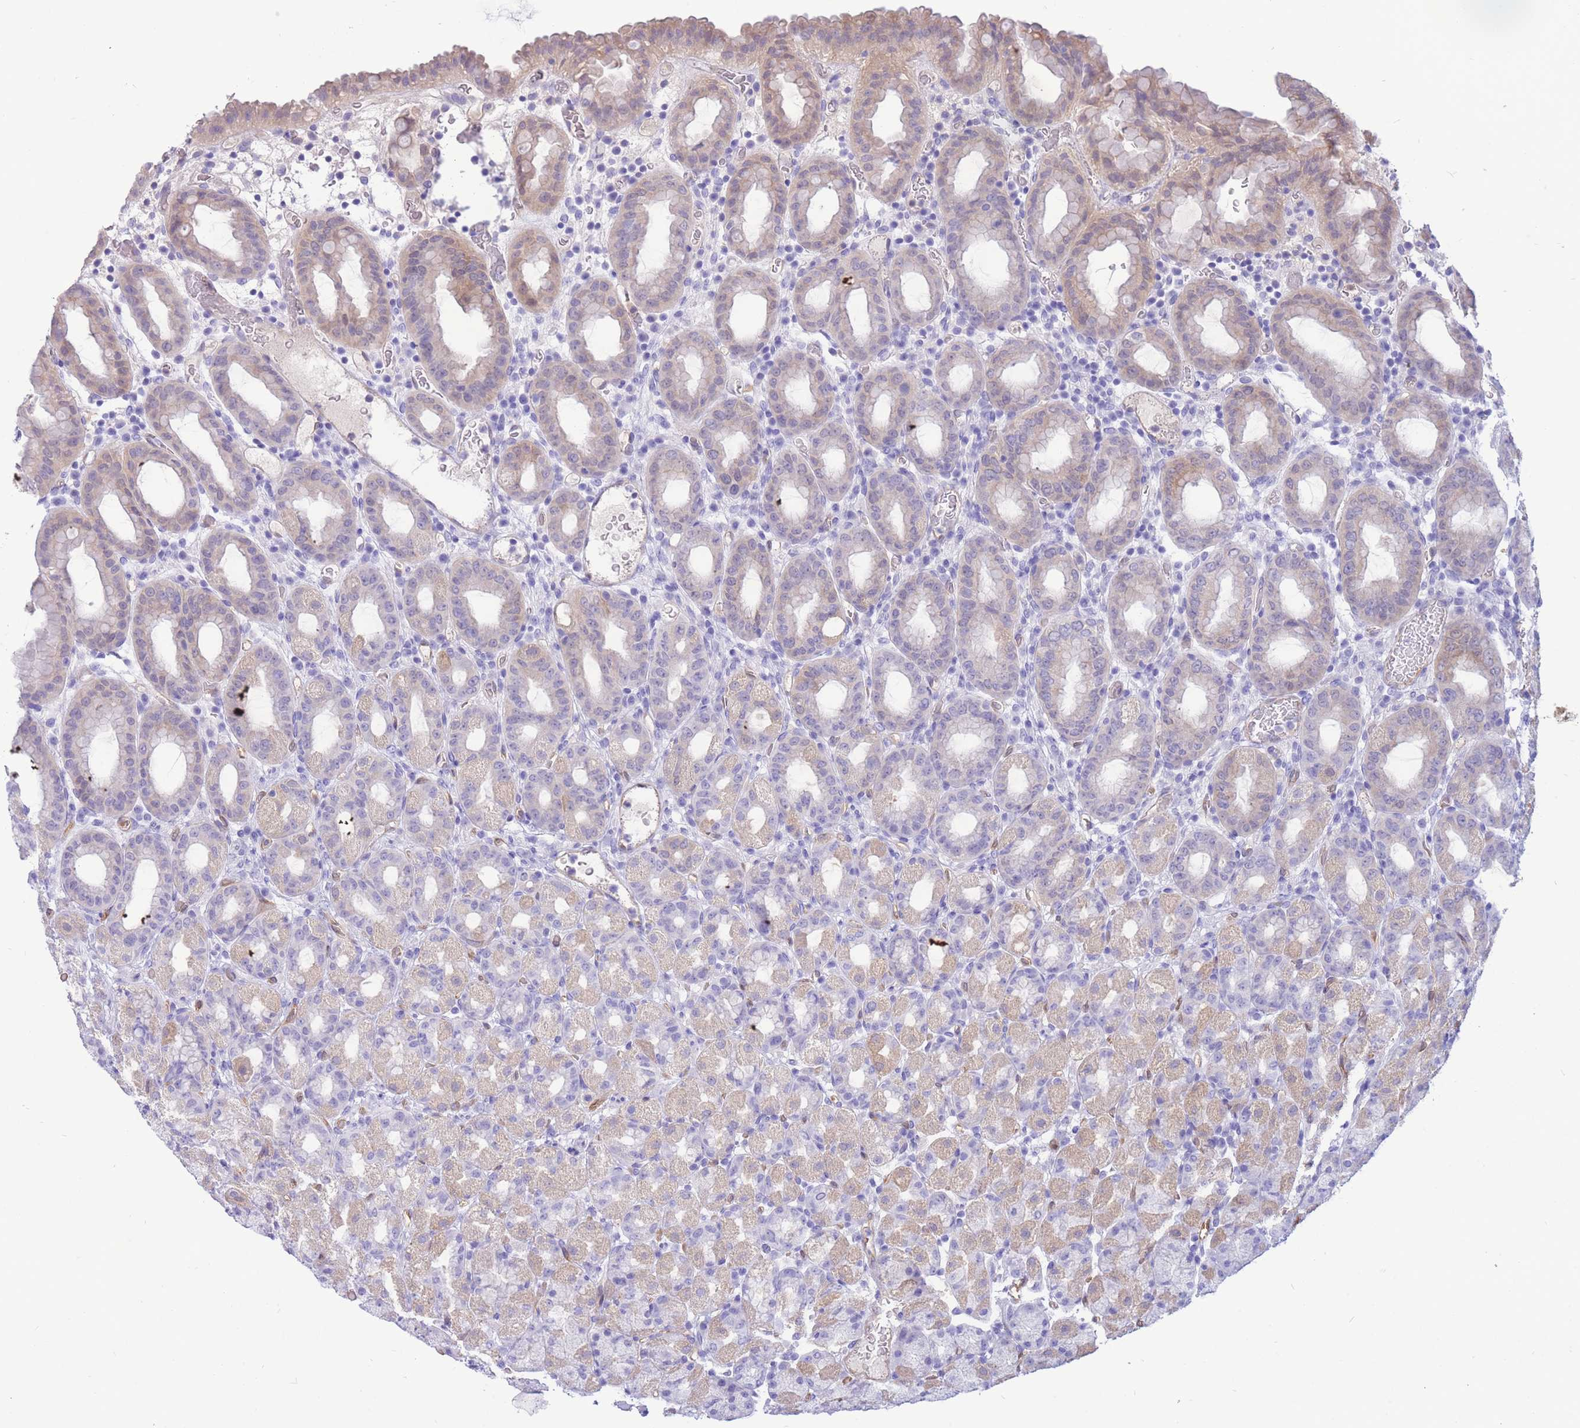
{"staining": {"intensity": "moderate", "quantity": "25%-75%", "location": "cytoplasmic/membranous,nuclear"}, "tissue": "stomach", "cell_type": "Glandular cells", "image_type": "normal", "snomed": [{"axis": "morphology", "description": "Normal tissue, NOS"}, {"axis": "topography", "description": "Stomach, upper"}, {"axis": "topography", "description": "Stomach, lower"}, {"axis": "topography", "description": "Small intestine"}], "caption": "High-magnification brightfield microscopy of benign stomach stained with DAB (3,3'-diaminobenzidine) (brown) and counterstained with hematoxylin (blue). glandular cells exhibit moderate cytoplasmic/membranous,nuclear positivity is present in about25%-75% of cells.", "gene": "SULT1A1", "patient": {"sex": "male", "age": 68}}